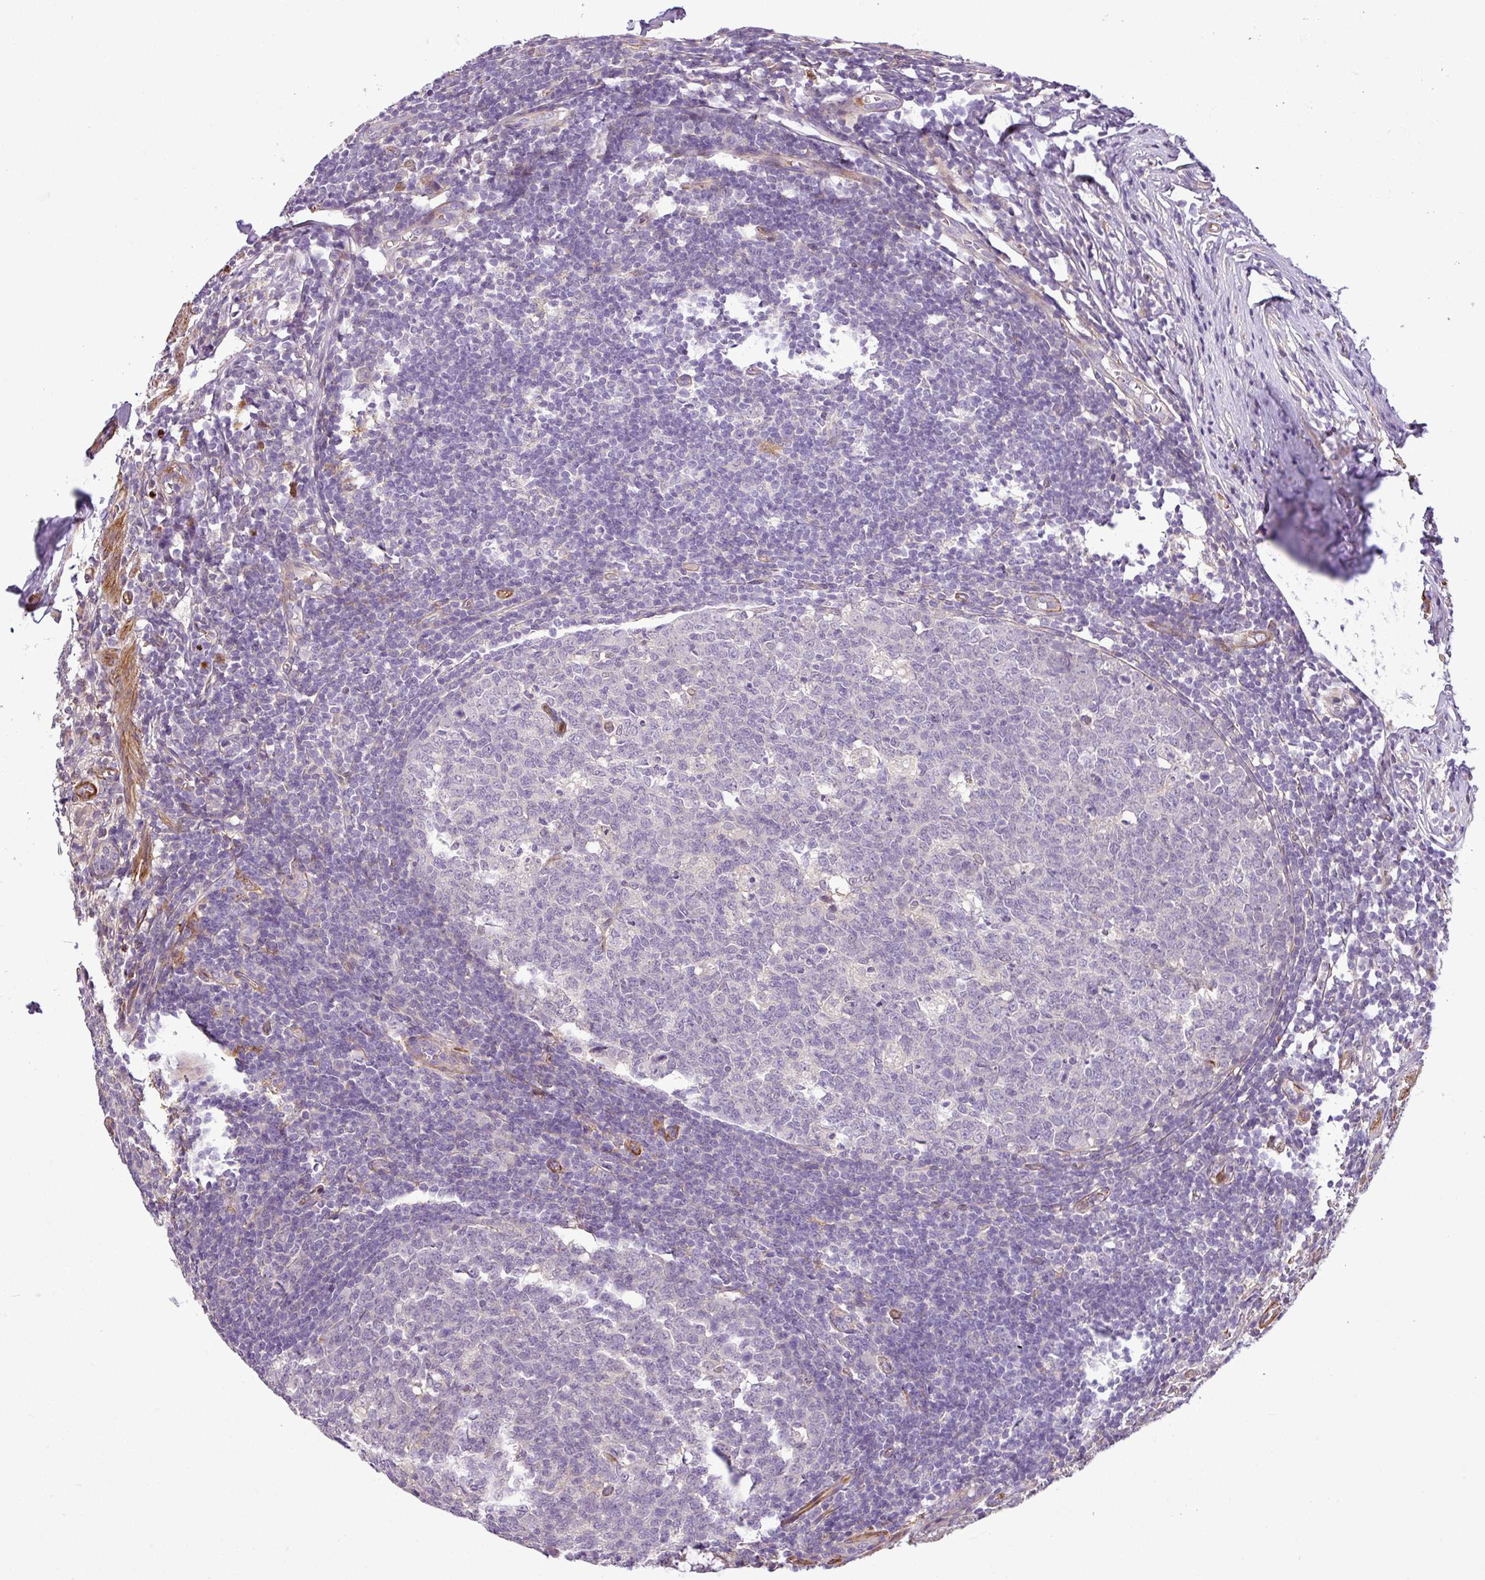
{"staining": {"intensity": "moderate", "quantity": ">75%", "location": "cytoplasmic/membranous"}, "tissue": "appendix", "cell_type": "Glandular cells", "image_type": "normal", "snomed": [{"axis": "morphology", "description": "Normal tissue, NOS"}, {"axis": "topography", "description": "Appendix"}], "caption": "The histopathology image displays a brown stain indicating the presence of a protein in the cytoplasmic/membranous of glandular cells in appendix. The staining is performed using DAB (3,3'-diaminobenzidine) brown chromogen to label protein expression. The nuclei are counter-stained blue using hematoxylin.", "gene": "NBEAL2", "patient": {"sex": "male", "age": 56}}